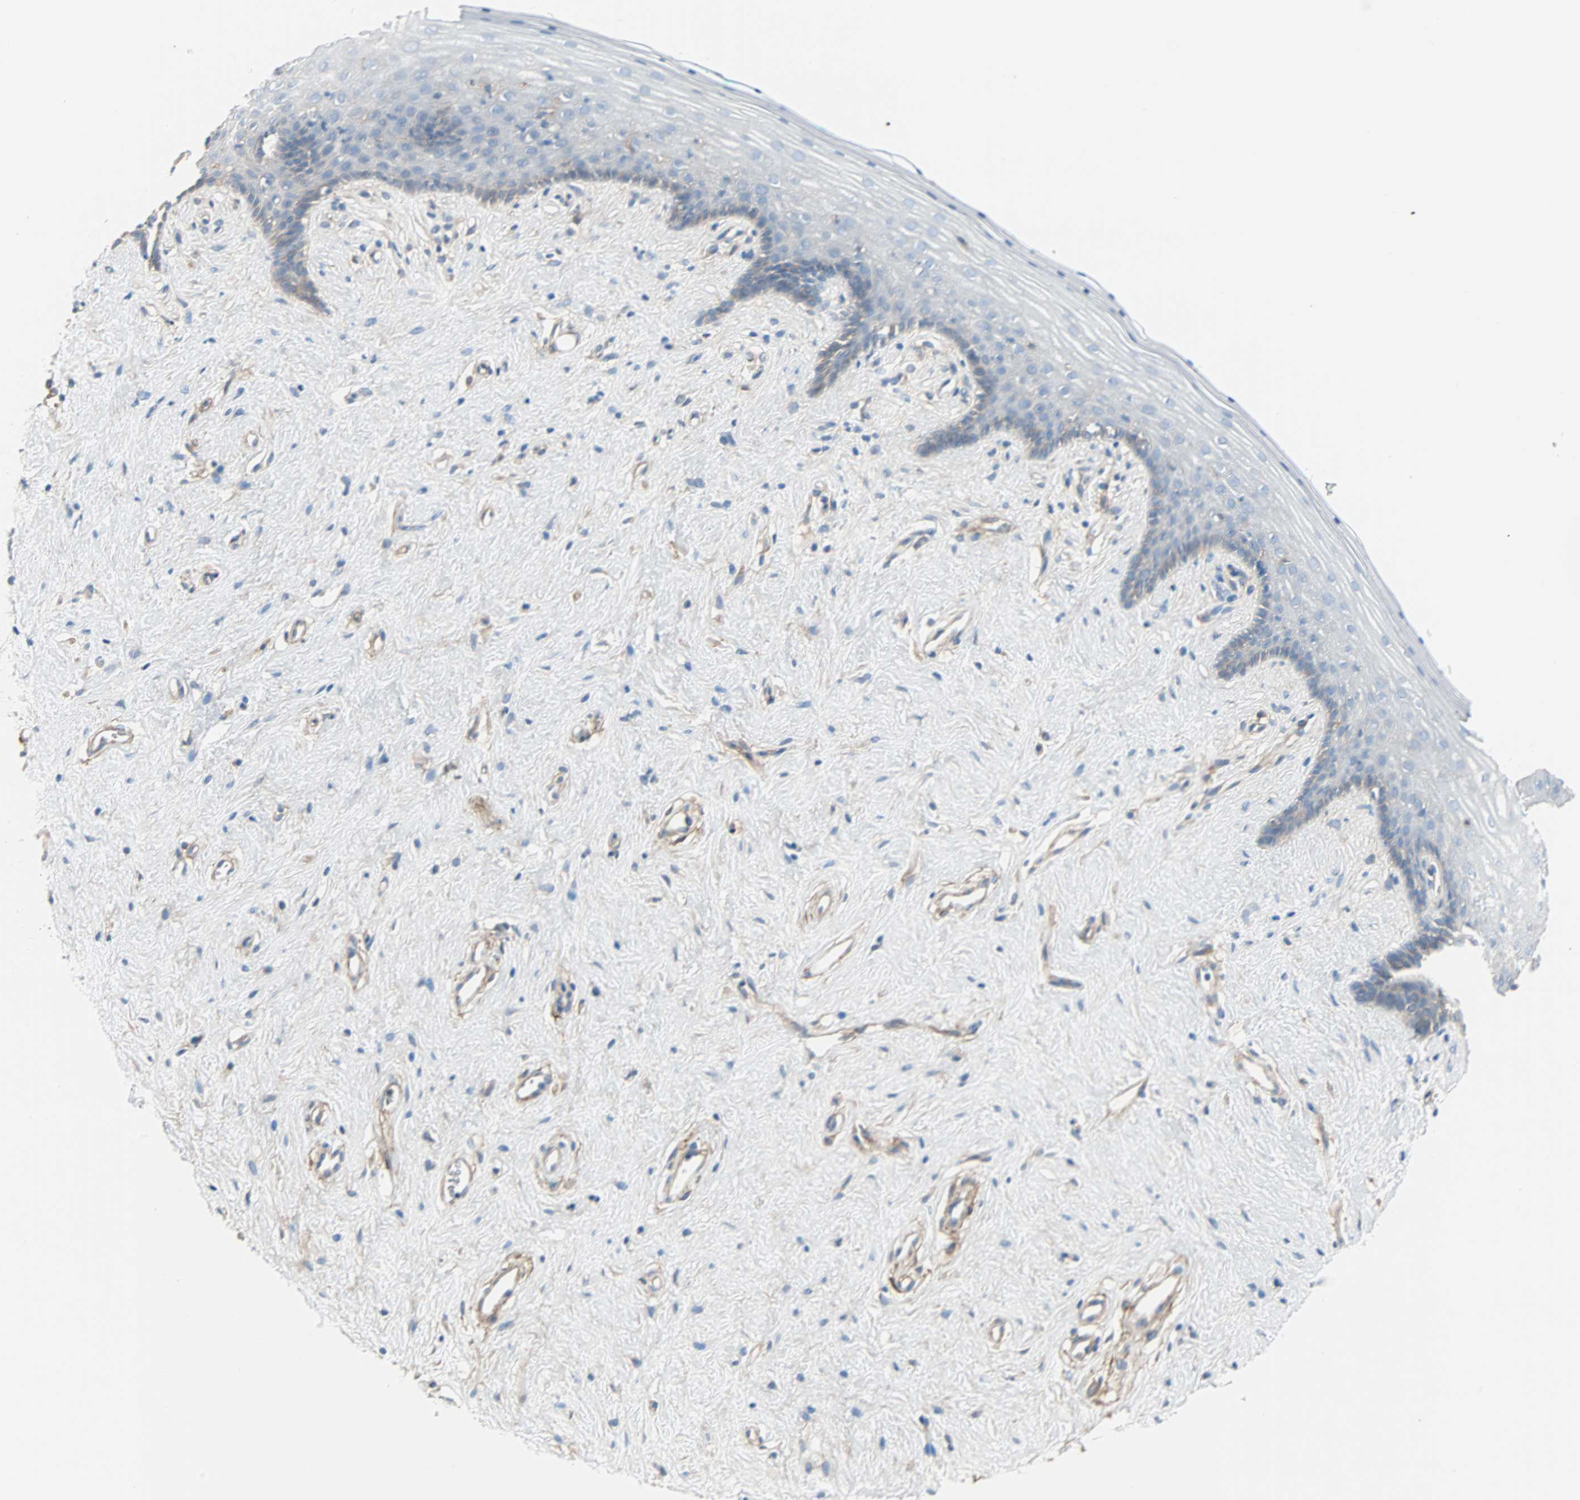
{"staining": {"intensity": "moderate", "quantity": "<25%", "location": "cytoplasmic/membranous"}, "tissue": "vagina", "cell_type": "Squamous epithelial cells", "image_type": "normal", "snomed": [{"axis": "morphology", "description": "Normal tissue, NOS"}, {"axis": "topography", "description": "Vagina"}], "caption": "High-power microscopy captured an immunohistochemistry image of unremarkable vagina, revealing moderate cytoplasmic/membranous positivity in approximately <25% of squamous epithelial cells. (DAB IHC with brightfield microscopy, high magnification).", "gene": "EPB41L2", "patient": {"sex": "female", "age": 44}}